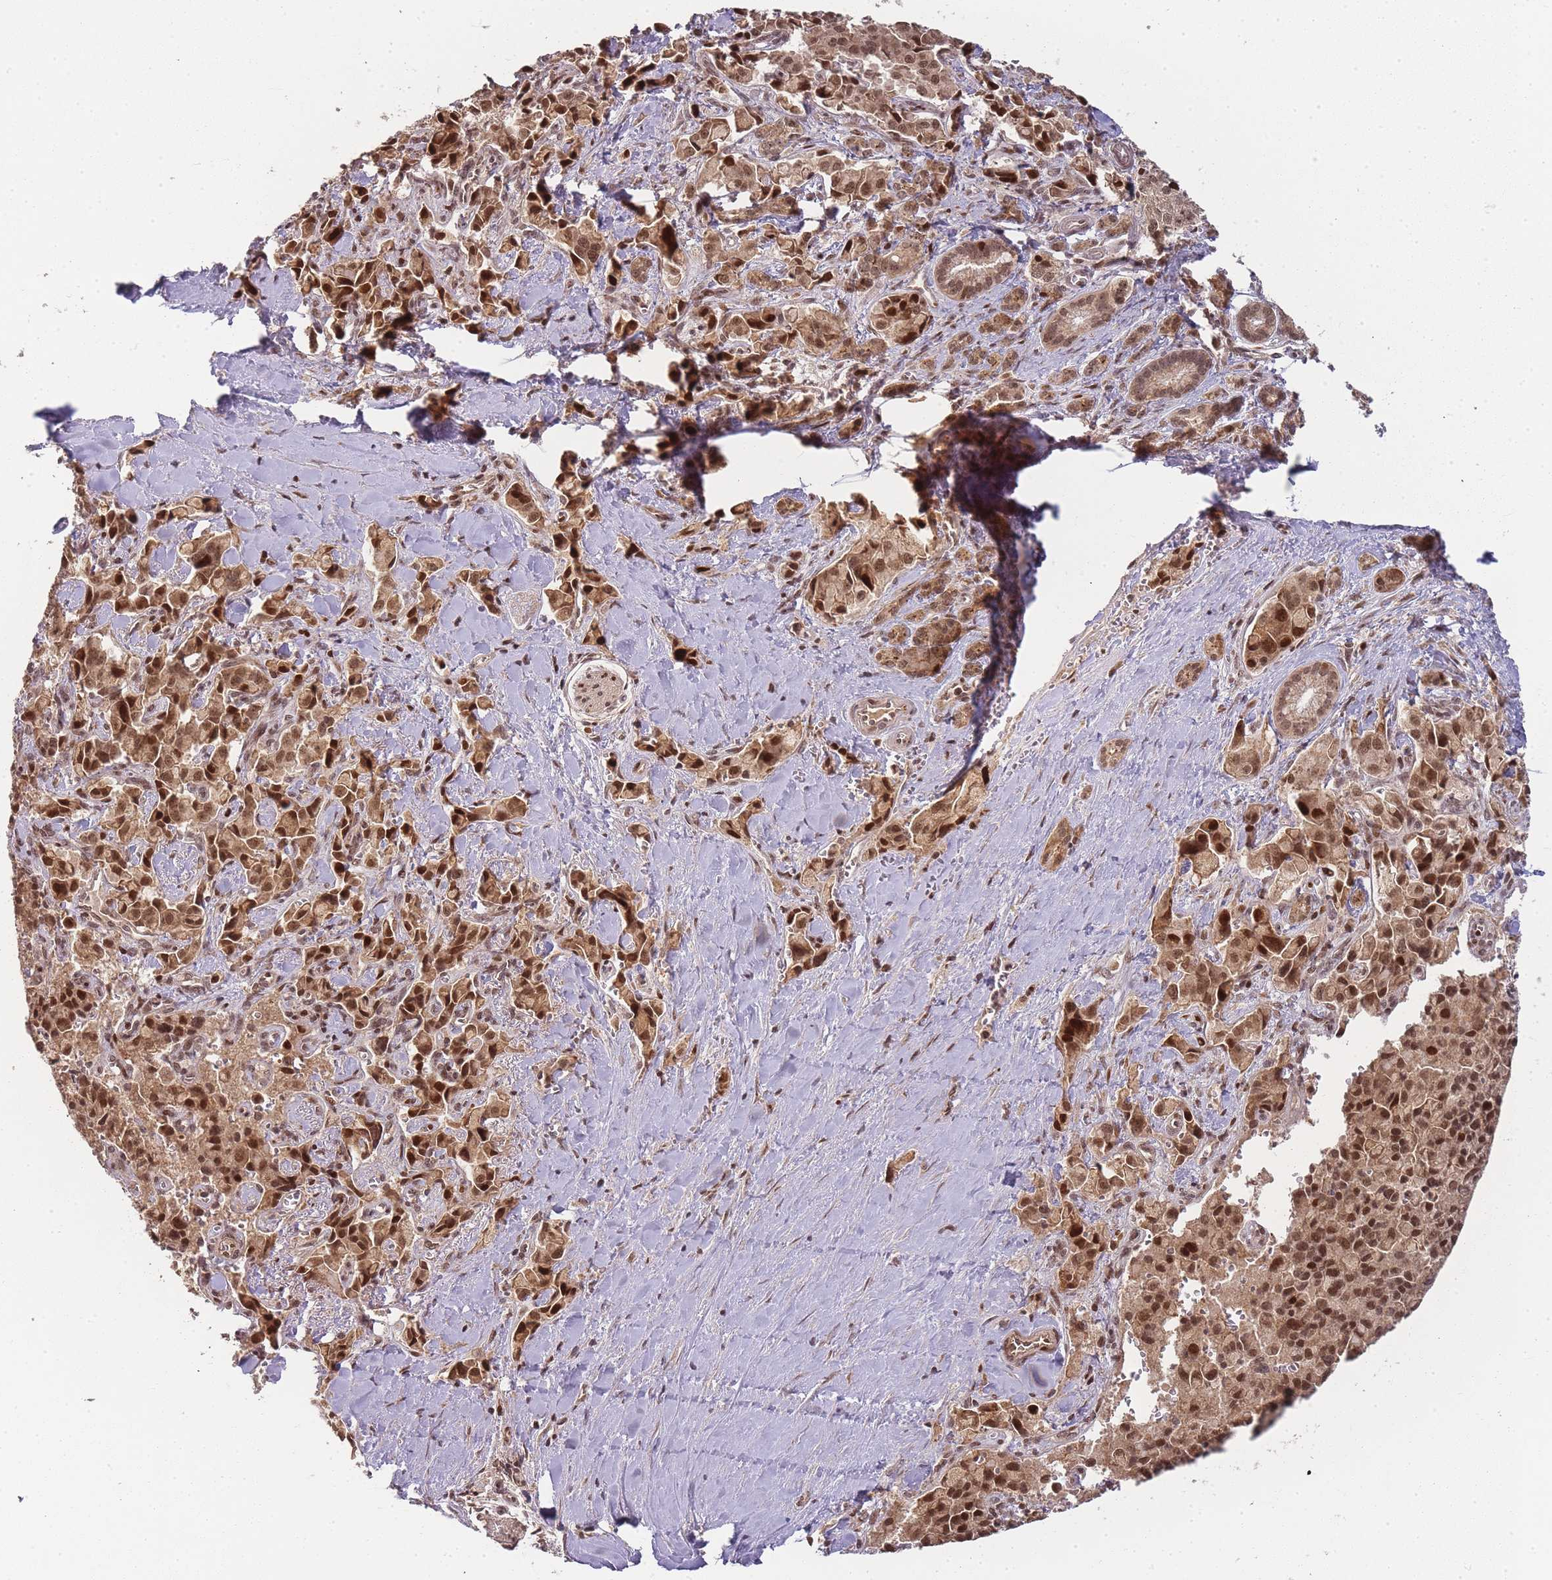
{"staining": {"intensity": "strong", "quantity": ">75%", "location": "cytoplasmic/membranous,nuclear"}, "tissue": "pancreatic cancer", "cell_type": "Tumor cells", "image_type": "cancer", "snomed": [{"axis": "morphology", "description": "Adenocarcinoma, NOS"}, {"axis": "topography", "description": "Pancreas"}], "caption": "The photomicrograph demonstrates immunohistochemical staining of pancreatic cancer. There is strong cytoplasmic/membranous and nuclear positivity is present in approximately >75% of tumor cells. Using DAB (3,3'-diaminobenzidine) (brown) and hematoxylin (blue) stains, captured at high magnification using brightfield microscopy.", "gene": "ZNF497", "patient": {"sex": "male", "age": 65}}